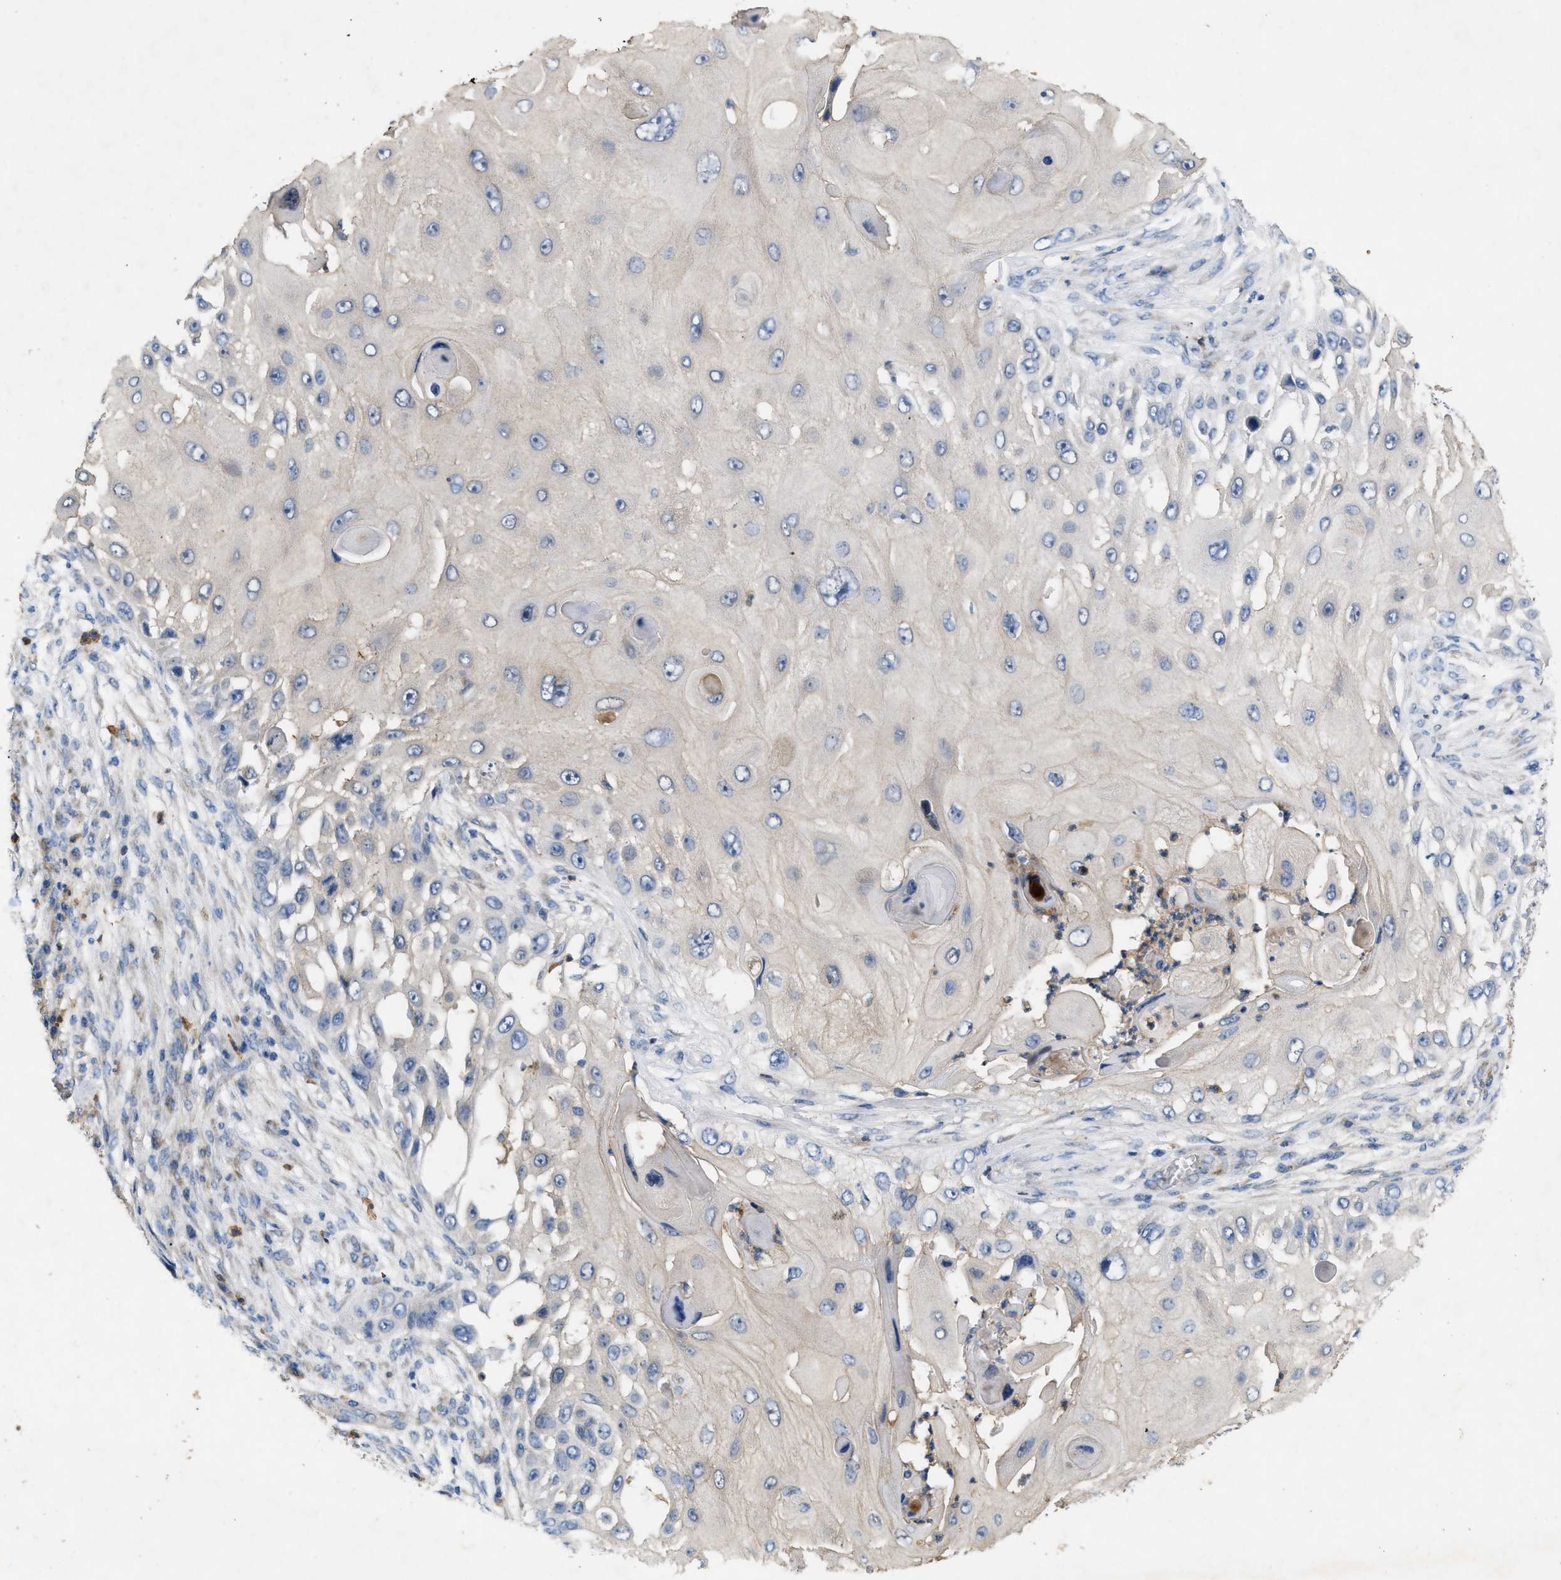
{"staining": {"intensity": "negative", "quantity": "none", "location": "none"}, "tissue": "skin cancer", "cell_type": "Tumor cells", "image_type": "cancer", "snomed": [{"axis": "morphology", "description": "Squamous cell carcinoma, NOS"}, {"axis": "topography", "description": "Skin"}], "caption": "Skin cancer (squamous cell carcinoma) was stained to show a protein in brown. There is no significant staining in tumor cells. (DAB (3,3'-diaminobenzidine) immunohistochemistry (IHC) visualized using brightfield microscopy, high magnification).", "gene": "PLPPR5", "patient": {"sex": "female", "age": 44}}